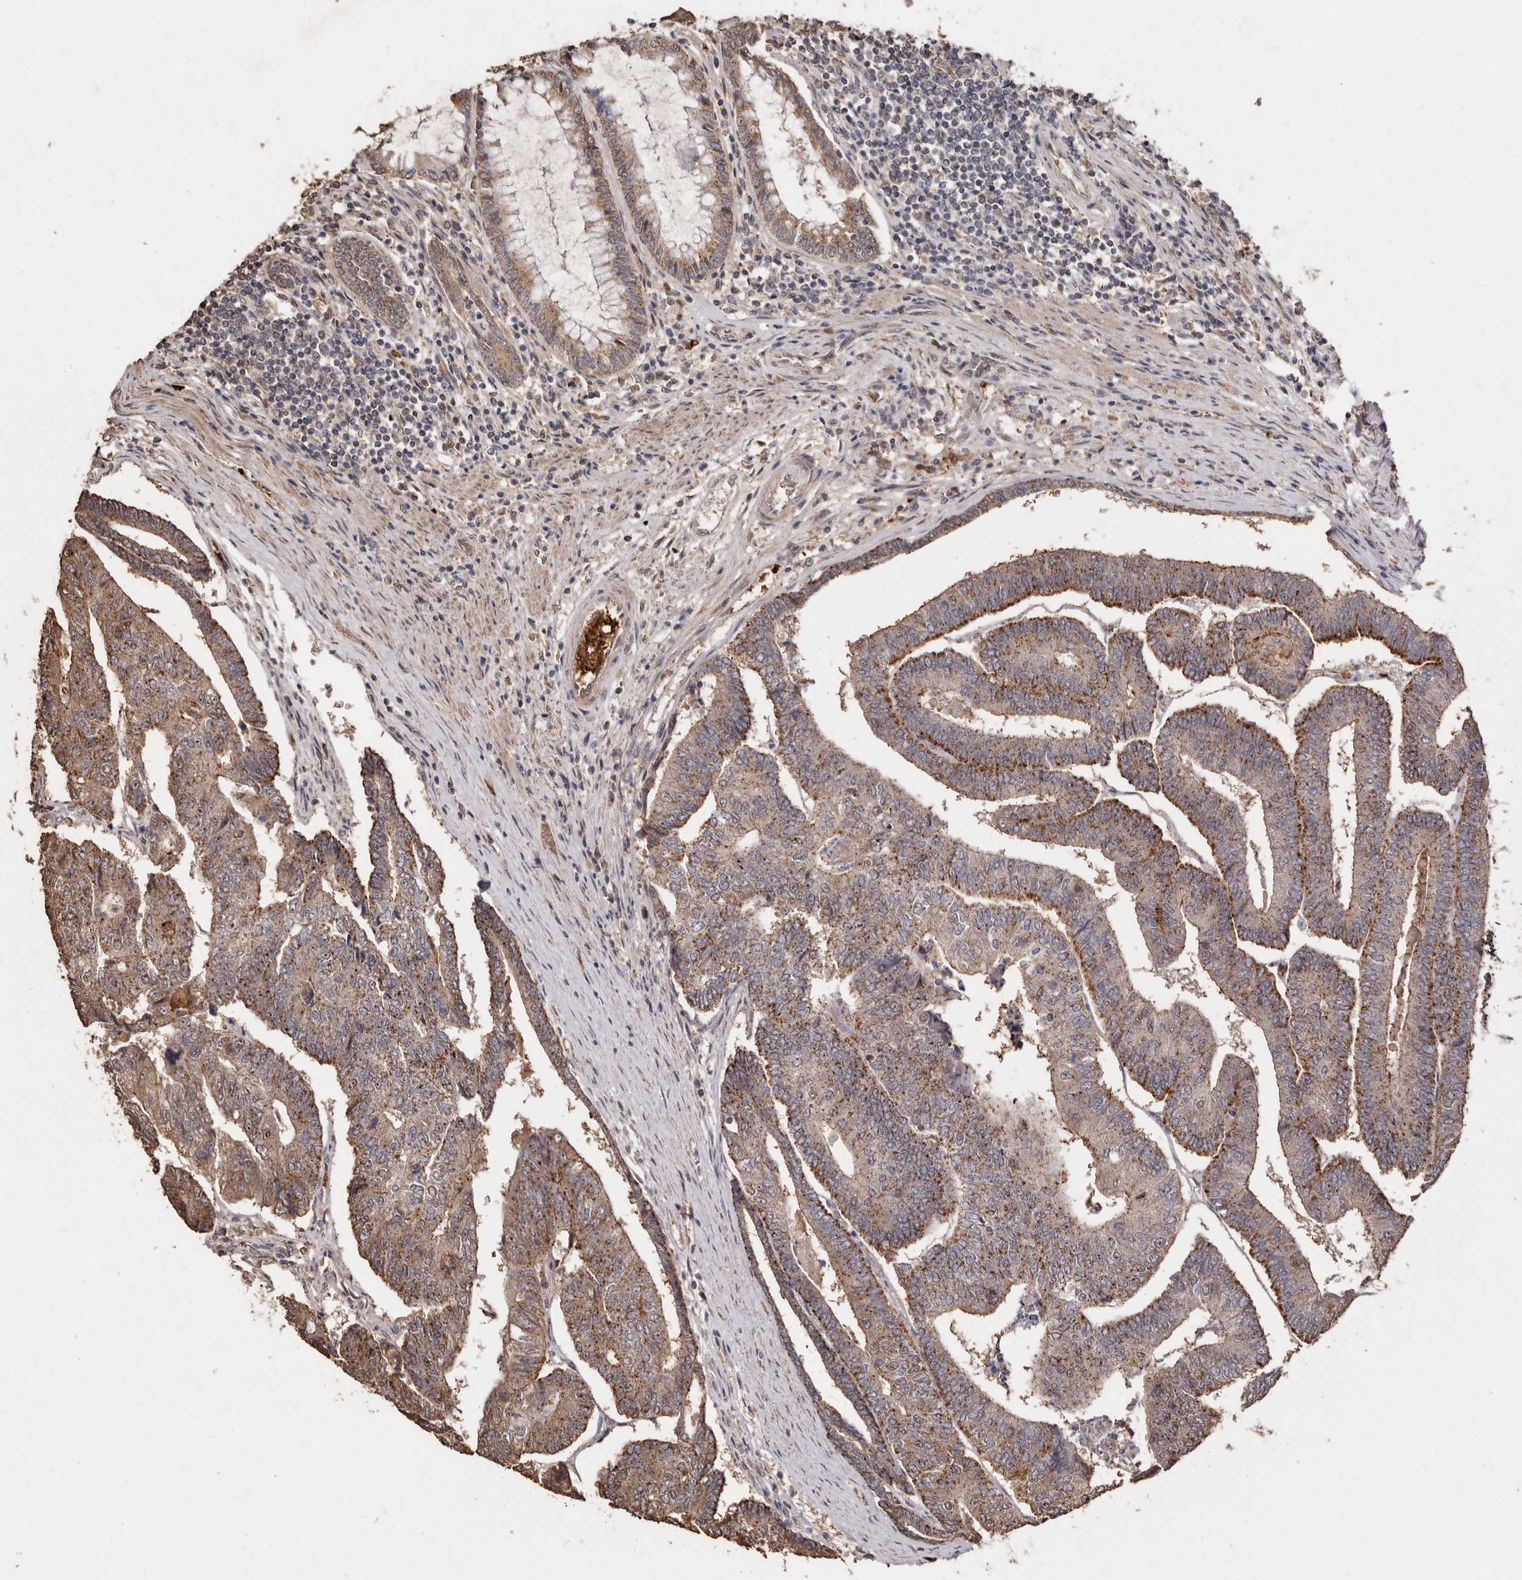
{"staining": {"intensity": "moderate", "quantity": ">75%", "location": "cytoplasmic/membranous,nuclear"}, "tissue": "colorectal cancer", "cell_type": "Tumor cells", "image_type": "cancer", "snomed": [{"axis": "morphology", "description": "Adenocarcinoma, NOS"}, {"axis": "topography", "description": "Colon"}], "caption": "A medium amount of moderate cytoplasmic/membranous and nuclear expression is present in about >75% of tumor cells in colorectal cancer tissue. Ihc stains the protein in brown and the nuclei are stained blue.", "gene": "GRAMD2A", "patient": {"sex": "female", "age": 67}}